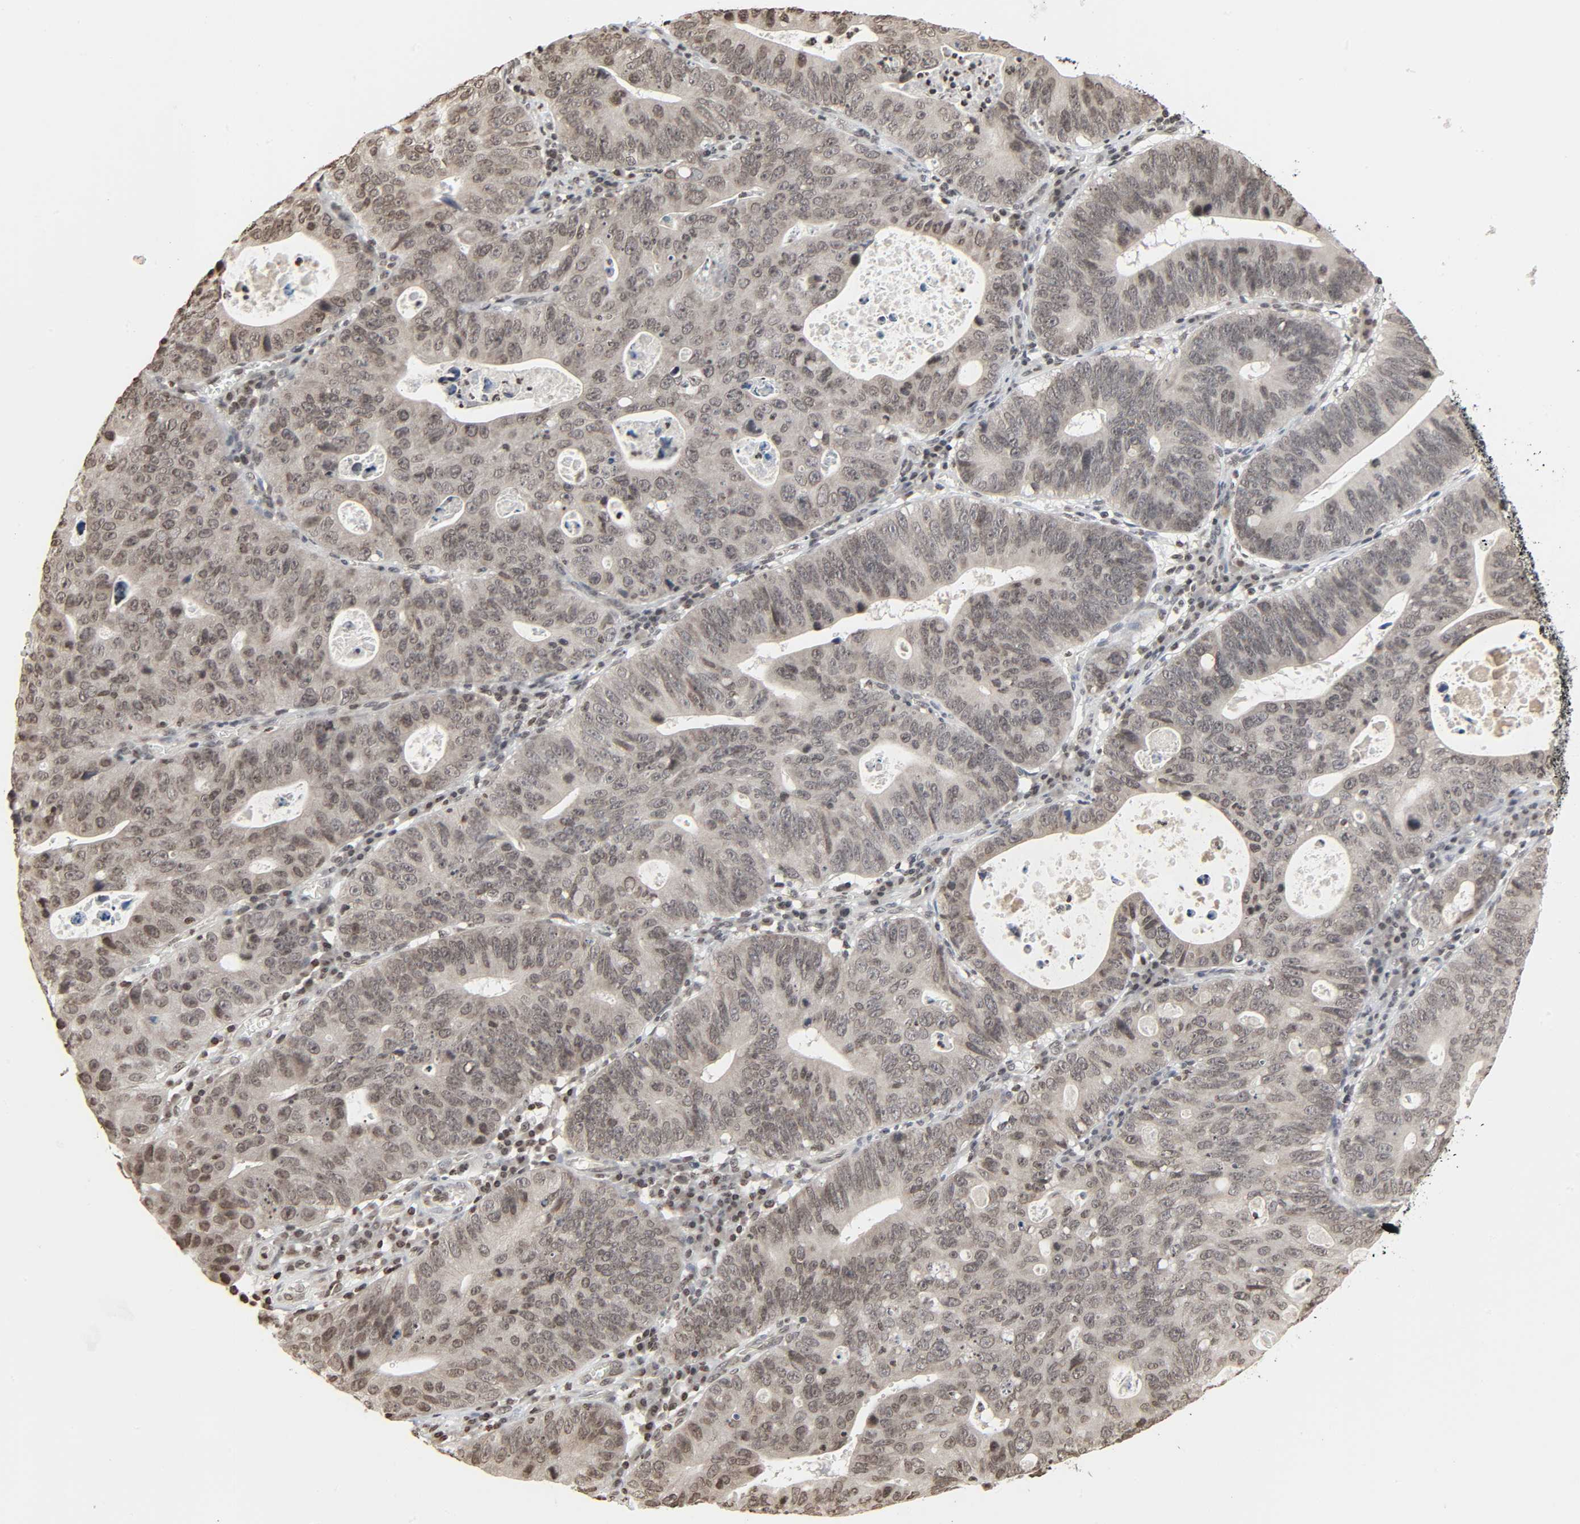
{"staining": {"intensity": "weak", "quantity": ">75%", "location": "nuclear"}, "tissue": "stomach cancer", "cell_type": "Tumor cells", "image_type": "cancer", "snomed": [{"axis": "morphology", "description": "Adenocarcinoma, NOS"}, {"axis": "topography", "description": "Stomach"}], "caption": "High-magnification brightfield microscopy of stomach cancer stained with DAB (3,3'-diaminobenzidine) (brown) and counterstained with hematoxylin (blue). tumor cells exhibit weak nuclear expression is appreciated in approximately>75% of cells.", "gene": "ELAVL1", "patient": {"sex": "male", "age": 59}}